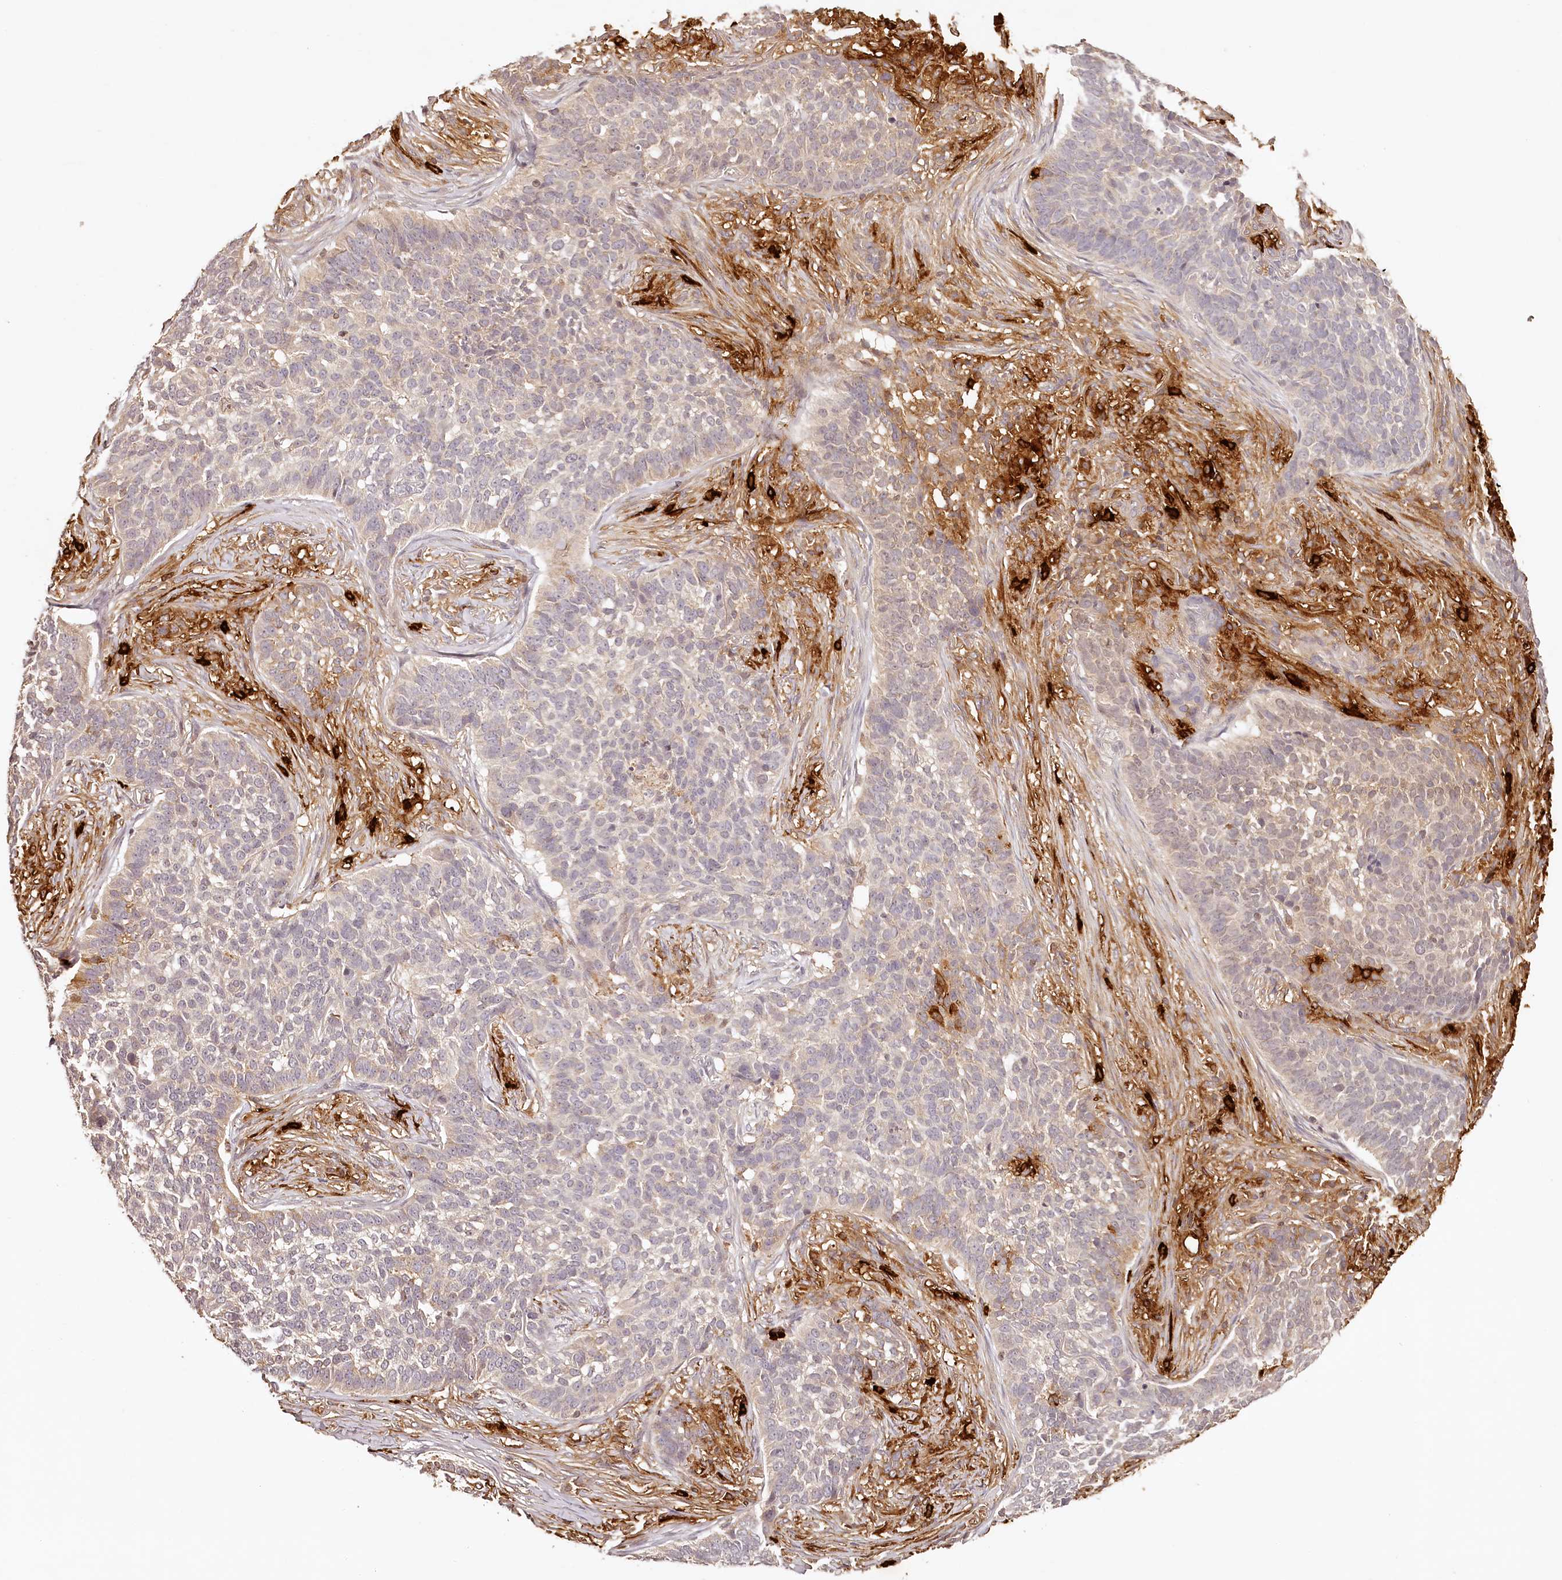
{"staining": {"intensity": "negative", "quantity": "none", "location": "none"}, "tissue": "skin cancer", "cell_type": "Tumor cells", "image_type": "cancer", "snomed": [{"axis": "morphology", "description": "Basal cell carcinoma"}, {"axis": "topography", "description": "Skin"}], "caption": "IHC of basal cell carcinoma (skin) displays no staining in tumor cells.", "gene": "SYNGR1", "patient": {"sex": "male", "age": 85}}